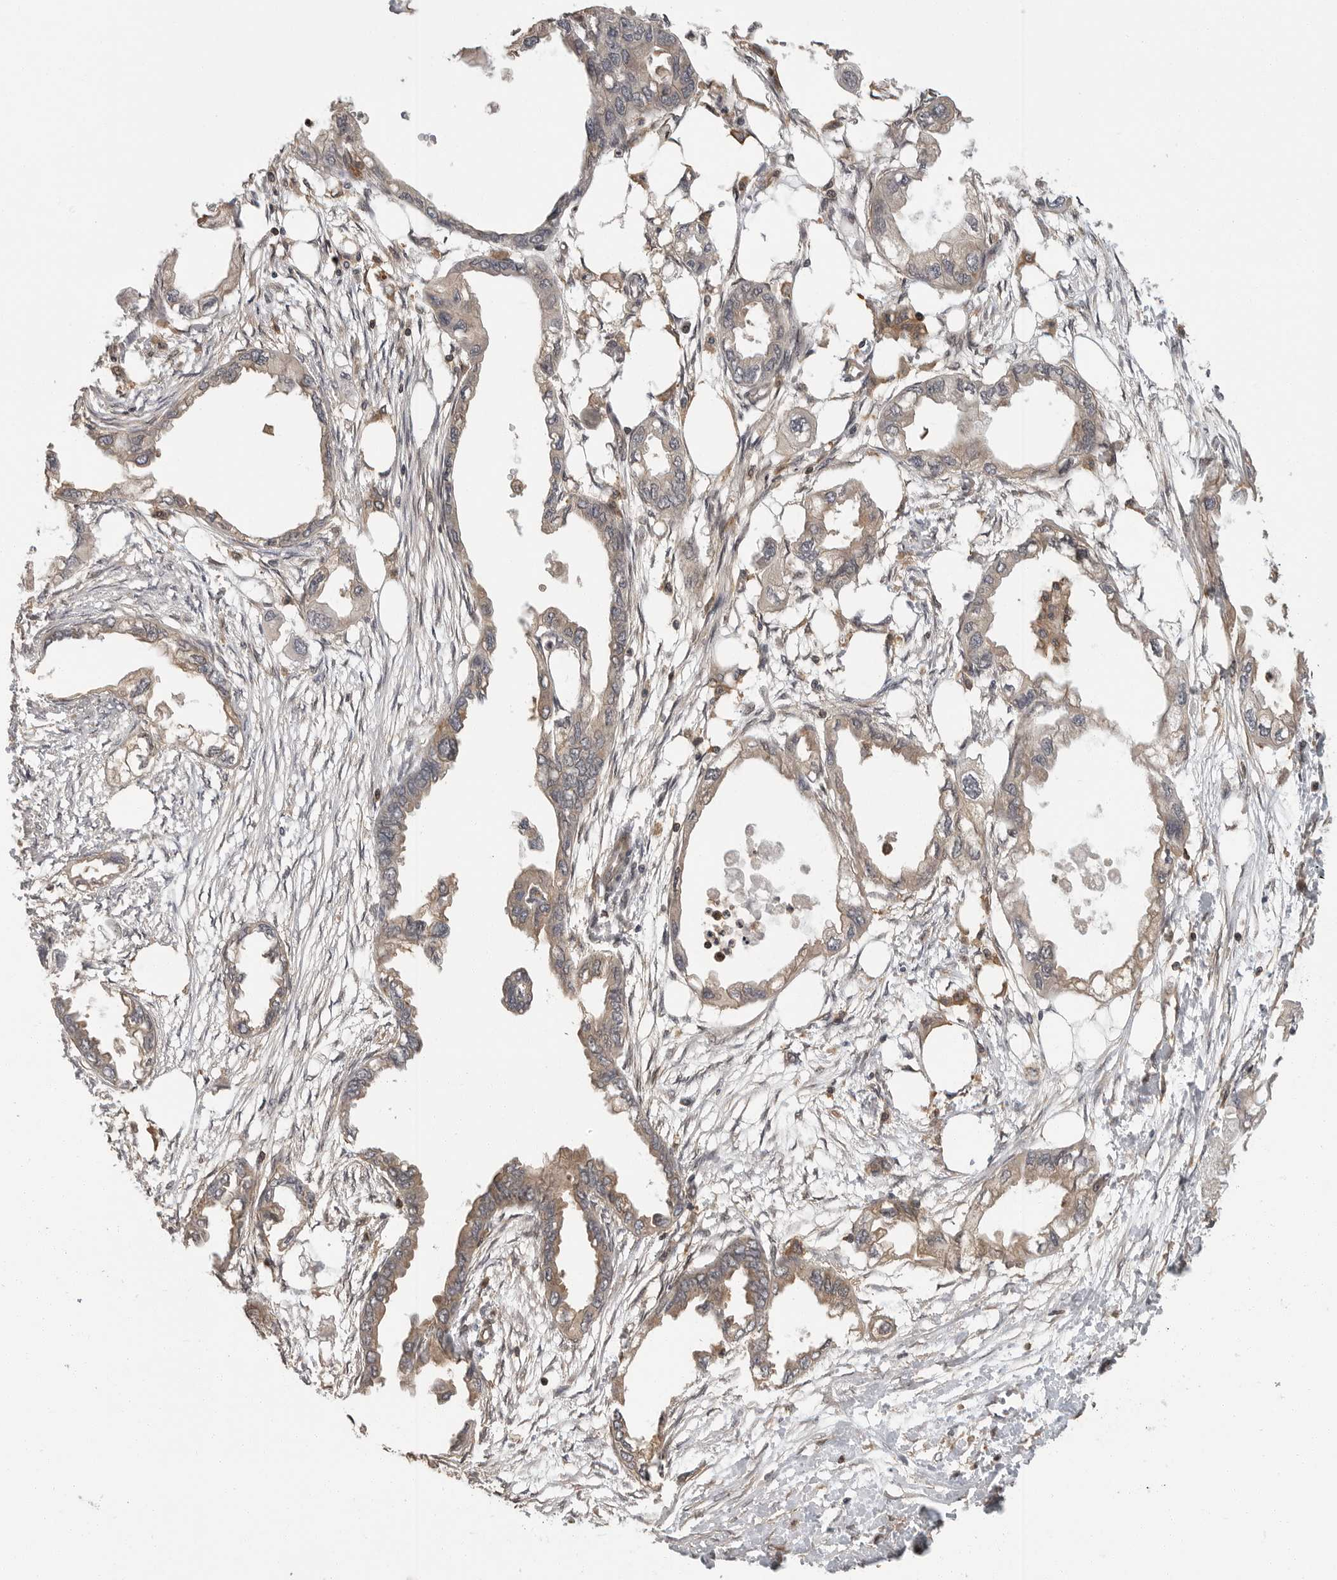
{"staining": {"intensity": "moderate", "quantity": "25%-75%", "location": "cytoplasmic/membranous"}, "tissue": "endometrial cancer", "cell_type": "Tumor cells", "image_type": "cancer", "snomed": [{"axis": "morphology", "description": "Adenocarcinoma, NOS"}, {"axis": "morphology", "description": "Adenocarcinoma, metastatic, NOS"}, {"axis": "topography", "description": "Adipose tissue"}, {"axis": "topography", "description": "Endometrium"}], "caption": "Immunohistochemistry photomicrograph of adenocarcinoma (endometrial) stained for a protein (brown), which displays medium levels of moderate cytoplasmic/membranous staining in approximately 25%-75% of tumor cells.", "gene": "ERN1", "patient": {"sex": "female", "age": 67}}